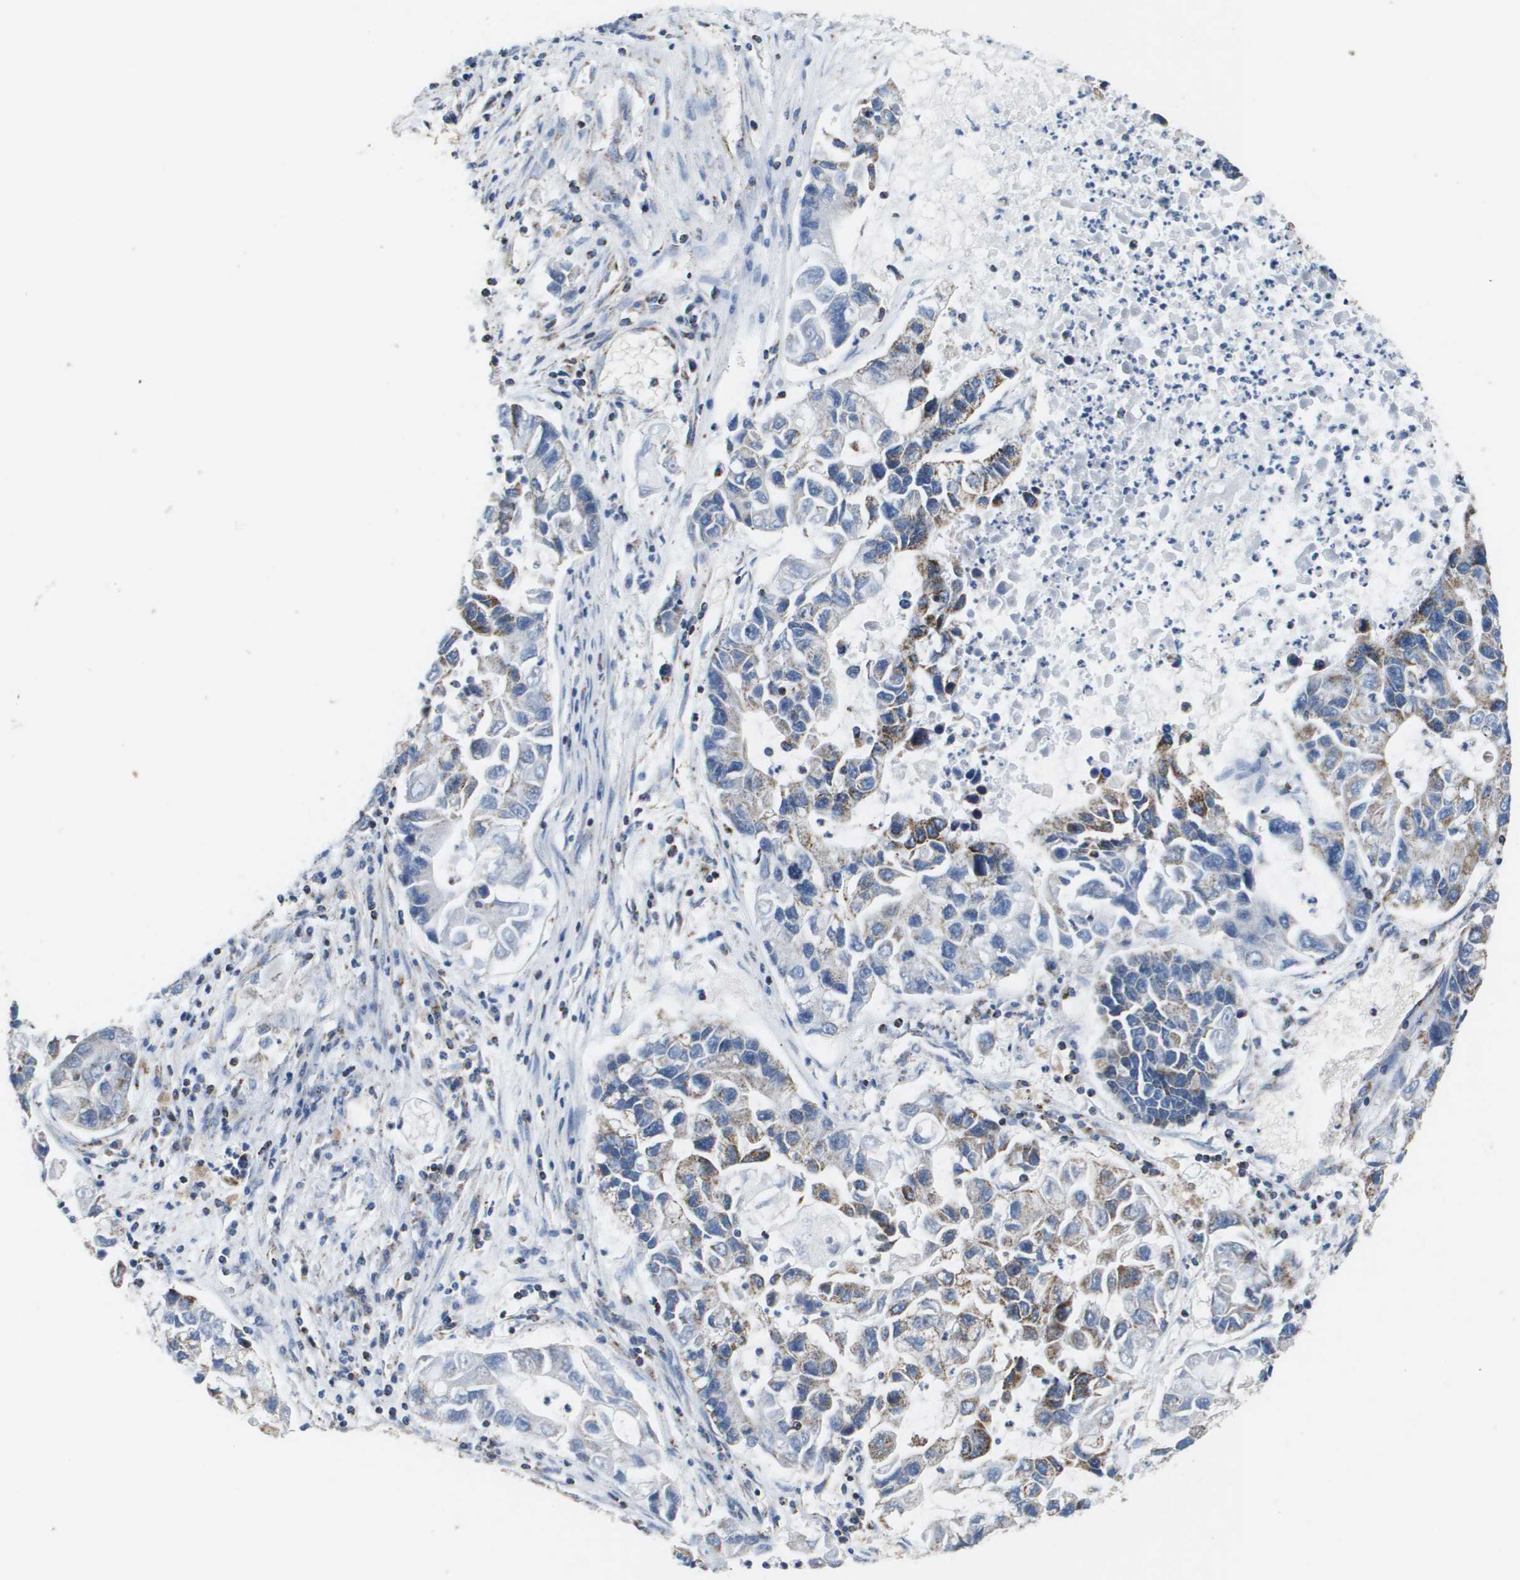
{"staining": {"intensity": "moderate", "quantity": "25%-75%", "location": "cytoplasmic/membranous"}, "tissue": "lung cancer", "cell_type": "Tumor cells", "image_type": "cancer", "snomed": [{"axis": "morphology", "description": "Adenocarcinoma, NOS"}, {"axis": "topography", "description": "Lung"}], "caption": "Protein staining of lung cancer tissue reveals moderate cytoplasmic/membranous positivity in approximately 25%-75% of tumor cells.", "gene": "ATP5F1B", "patient": {"sex": "female", "age": 51}}